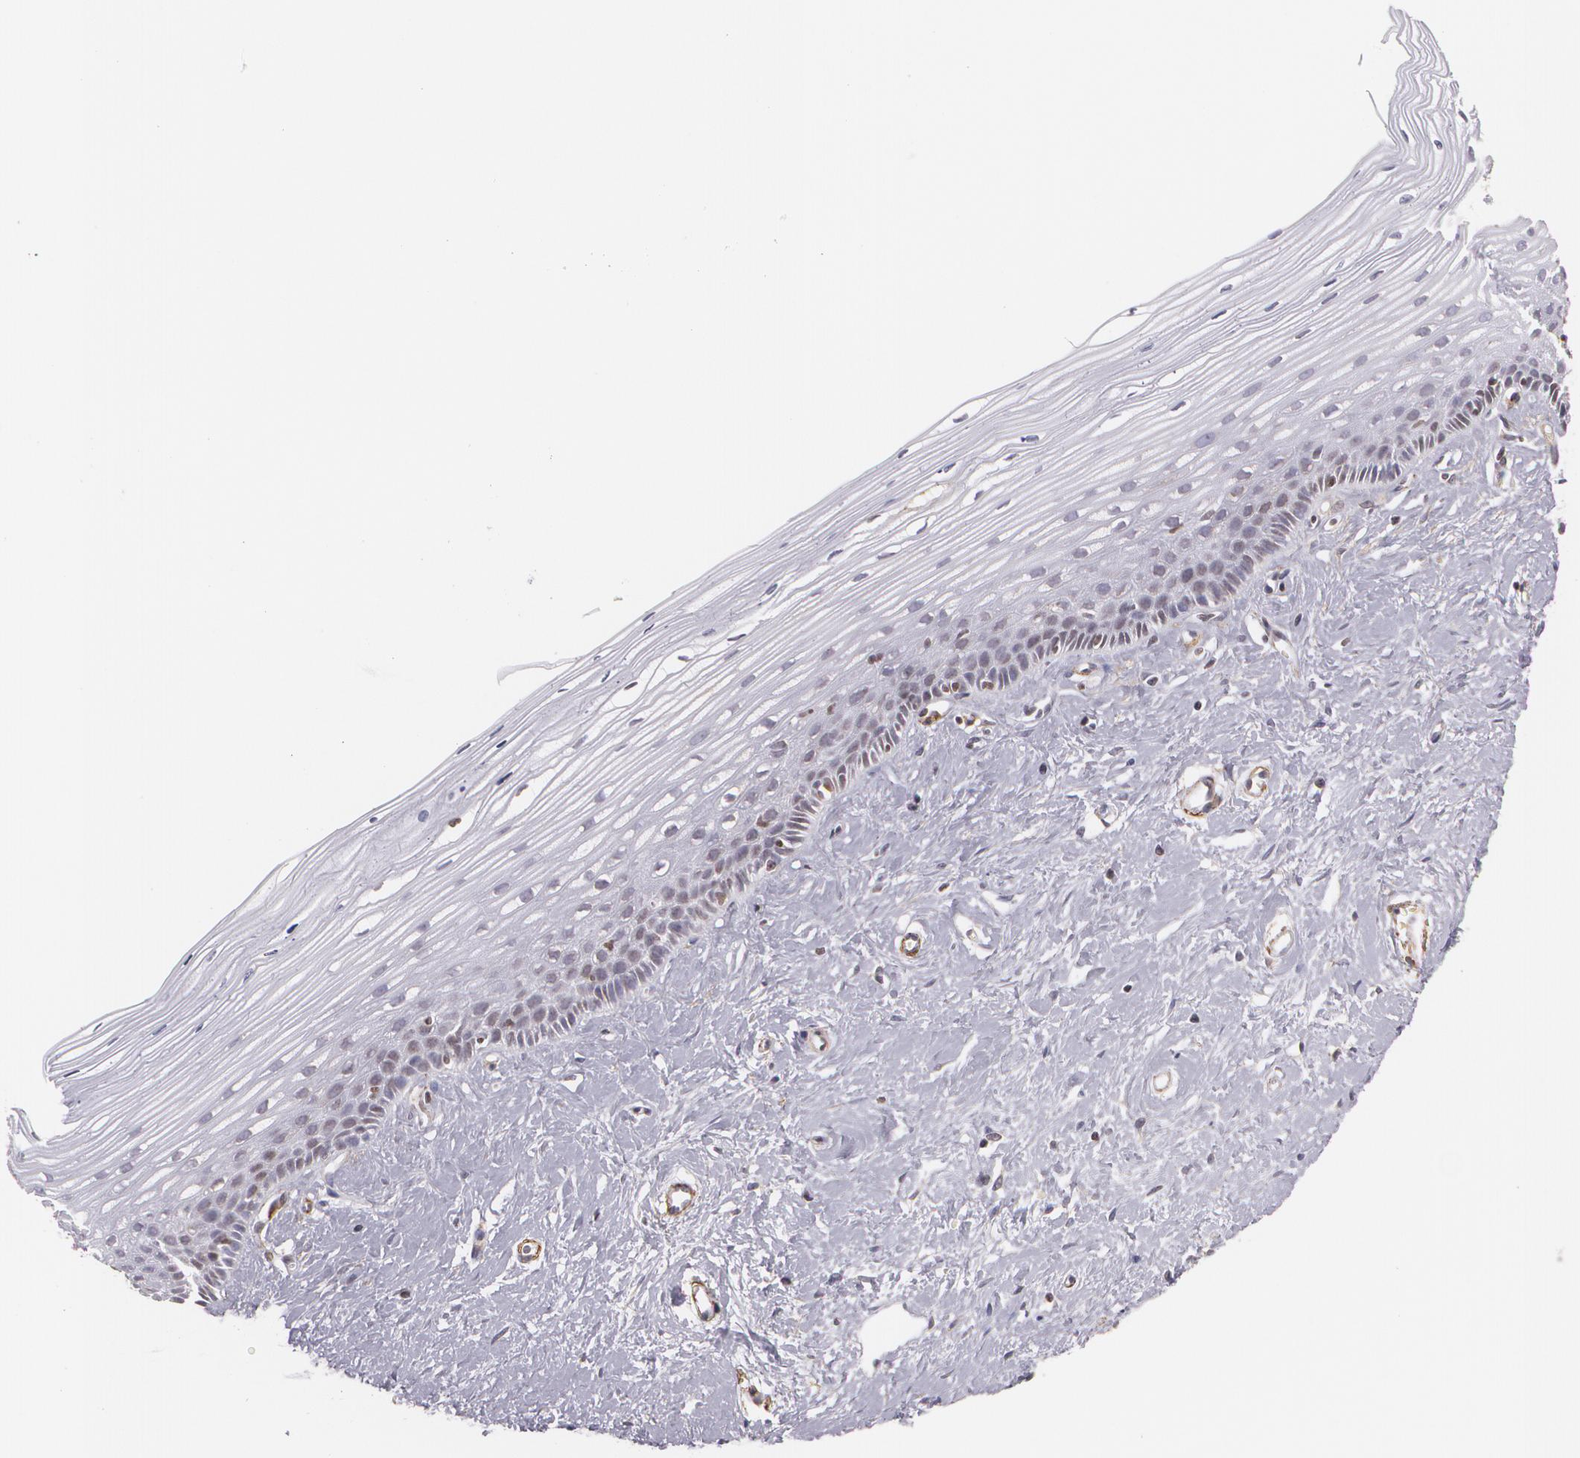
{"staining": {"intensity": "negative", "quantity": "none", "location": "none"}, "tissue": "cervix", "cell_type": "Glandular cells", "image_type": "normal", "snomed": [{"axis": "morphology", "description": "Normal tissue, NOS"}, {"axis": "topography", "description": "Cervix"}], "caption": "There is no significant expression in glandular cells of cervix.", "gene": "VAMP1", "patient": {"sex": "female", "age": 40}}